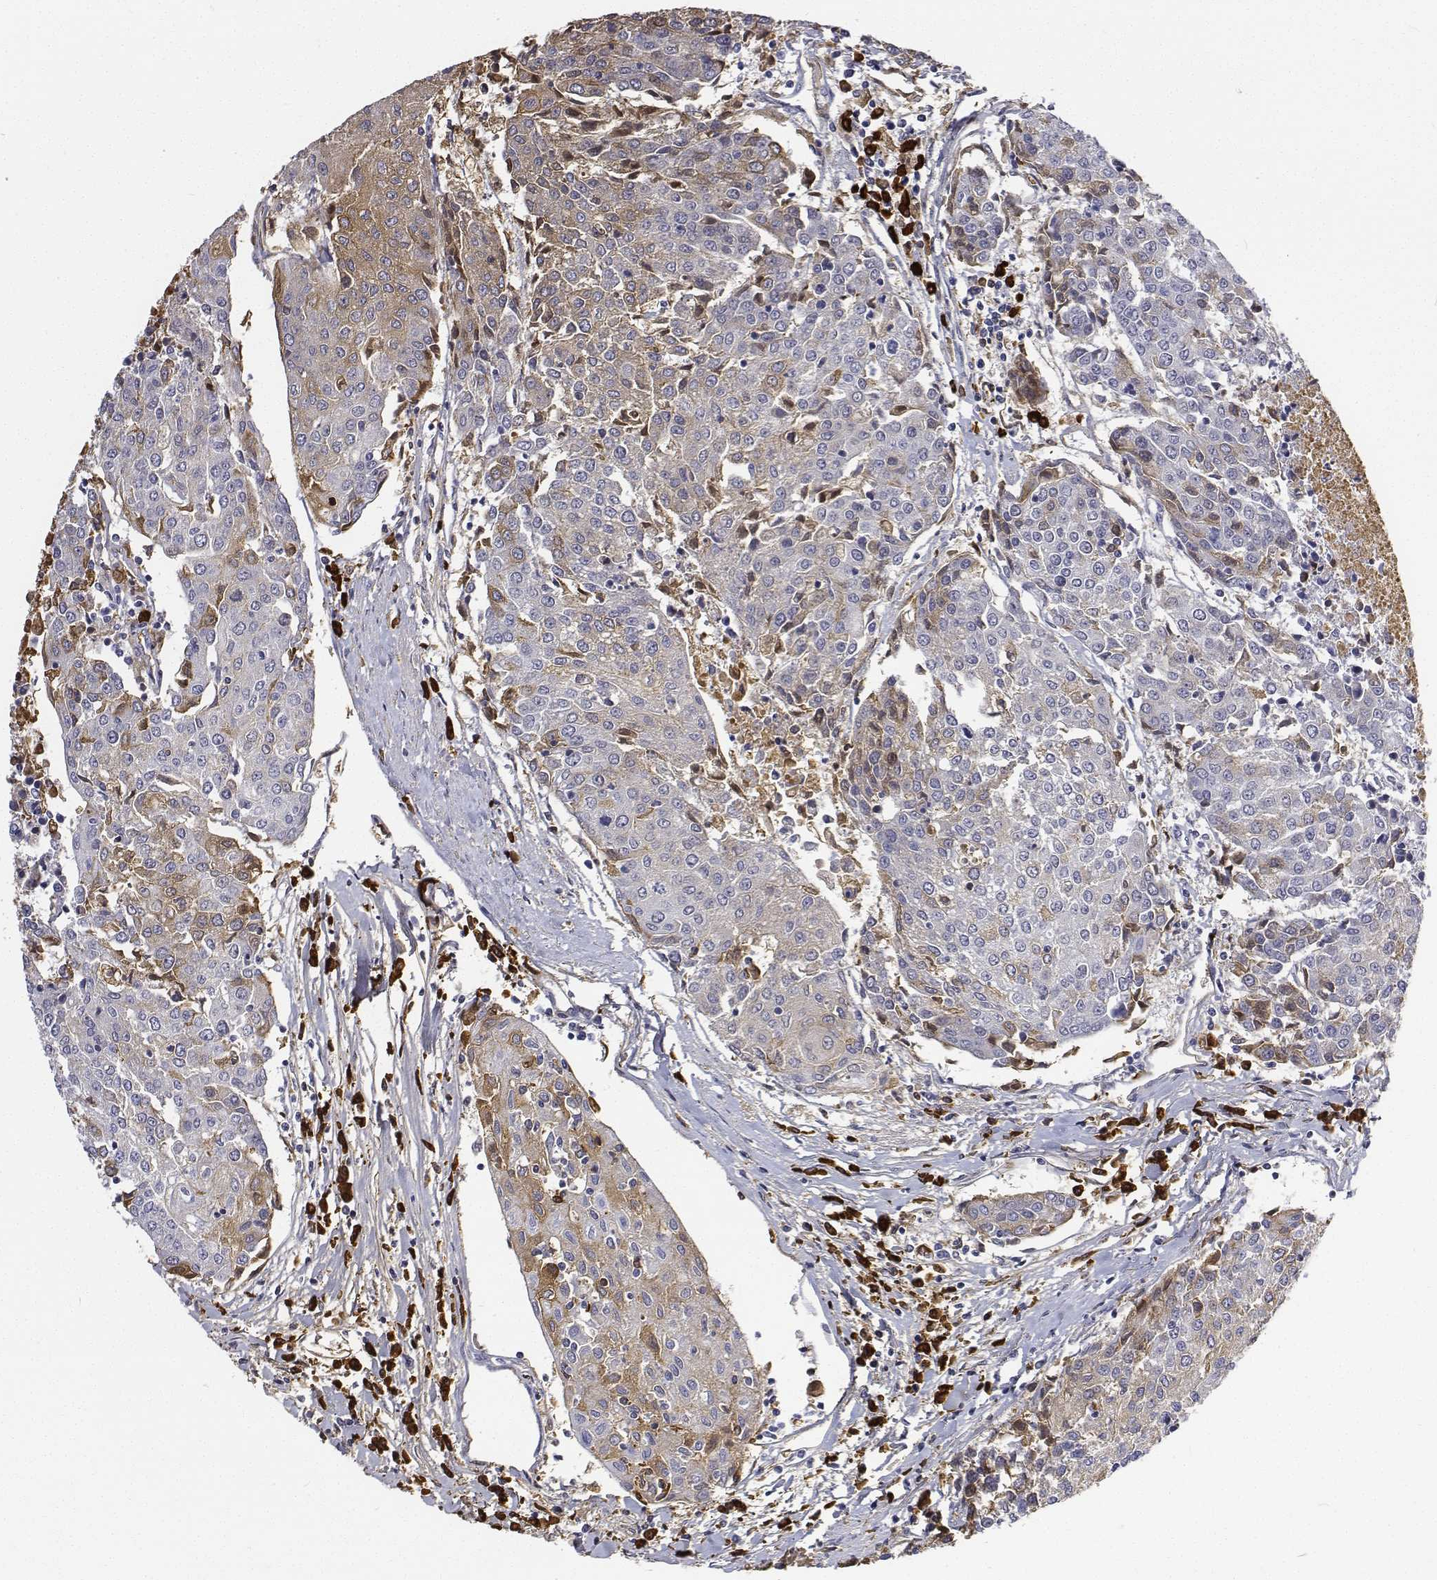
{"staining": {"intensity": "weak", "quantity": "<25%", "location": "cytoplasmic/membranous"}, "tissue": "urothelial cancer", "cell_type": "Tumor cells", "image_type": "cancer", "snomed": [{"axis": "morphology", "description": "Urothelial carcinoma, High grade"}, {"axis": "topography", "description": "Urinary bladder"}], "caption": "Immunohistochemistry (IHC) photomicrograph of neoplastic tissue: urothelial carcinoma (high-grade) stained with DAB shows no significant protein staining in tumor cells.", "gene": "ATRX", "patient": {"sex": "female", "age": 85}}